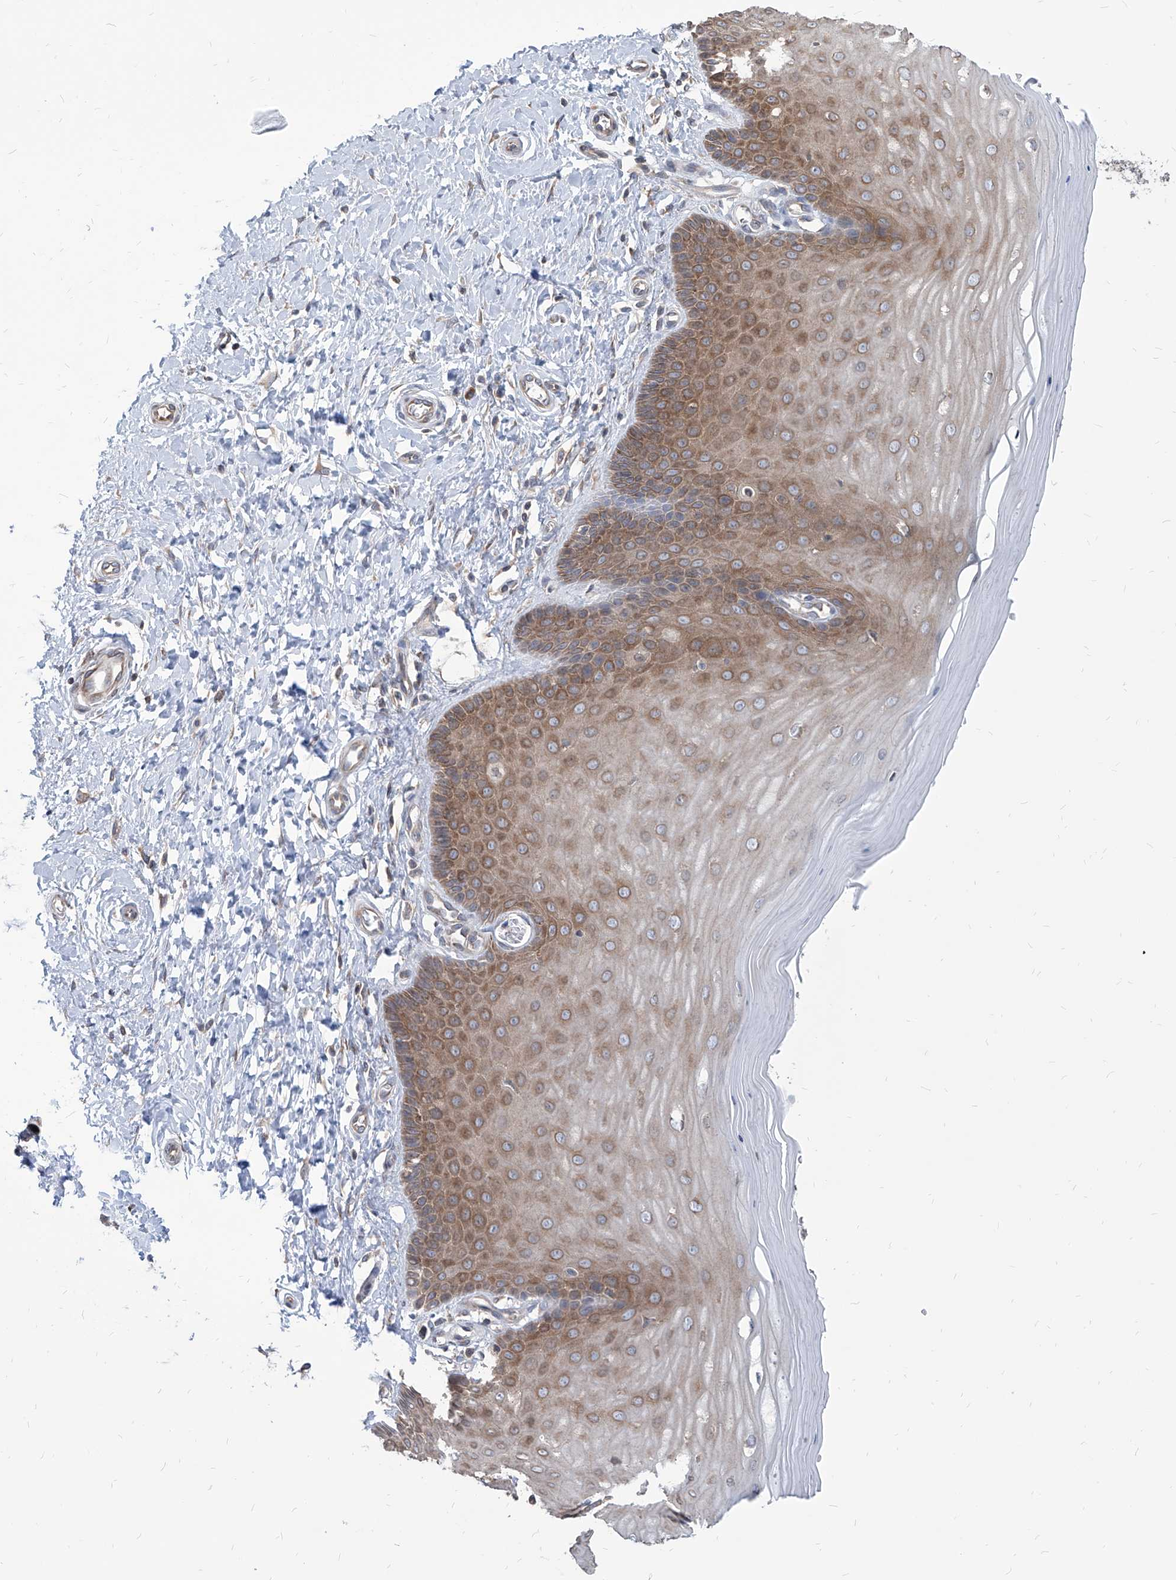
{"staining": {"intensity": "moderate", "quantity": ">75%", "location": "cytoplasmic/membranous"}, "tissue": "cervix", "cell_type": "Glandular cells", "image_type": "normal", "snomed": [{"axis": "morphology", "description": "Normal tissue, NOS"}, {"axis": "topography", "description": "Cervix"}], "caption": "An IHC image of unremarkable tissue is shown. Protein staining in brown labels moderate cytoplasmic/membranous positivity in cervix within glandular cells. Using DAB (3,3'-diaminobenzidine) (brown) and hematoxylin (blue) stains, captured at high magnification using brightfield microscopy.", "gene": "FAM83B", "patient": {"sex": "female", "age": 55}}